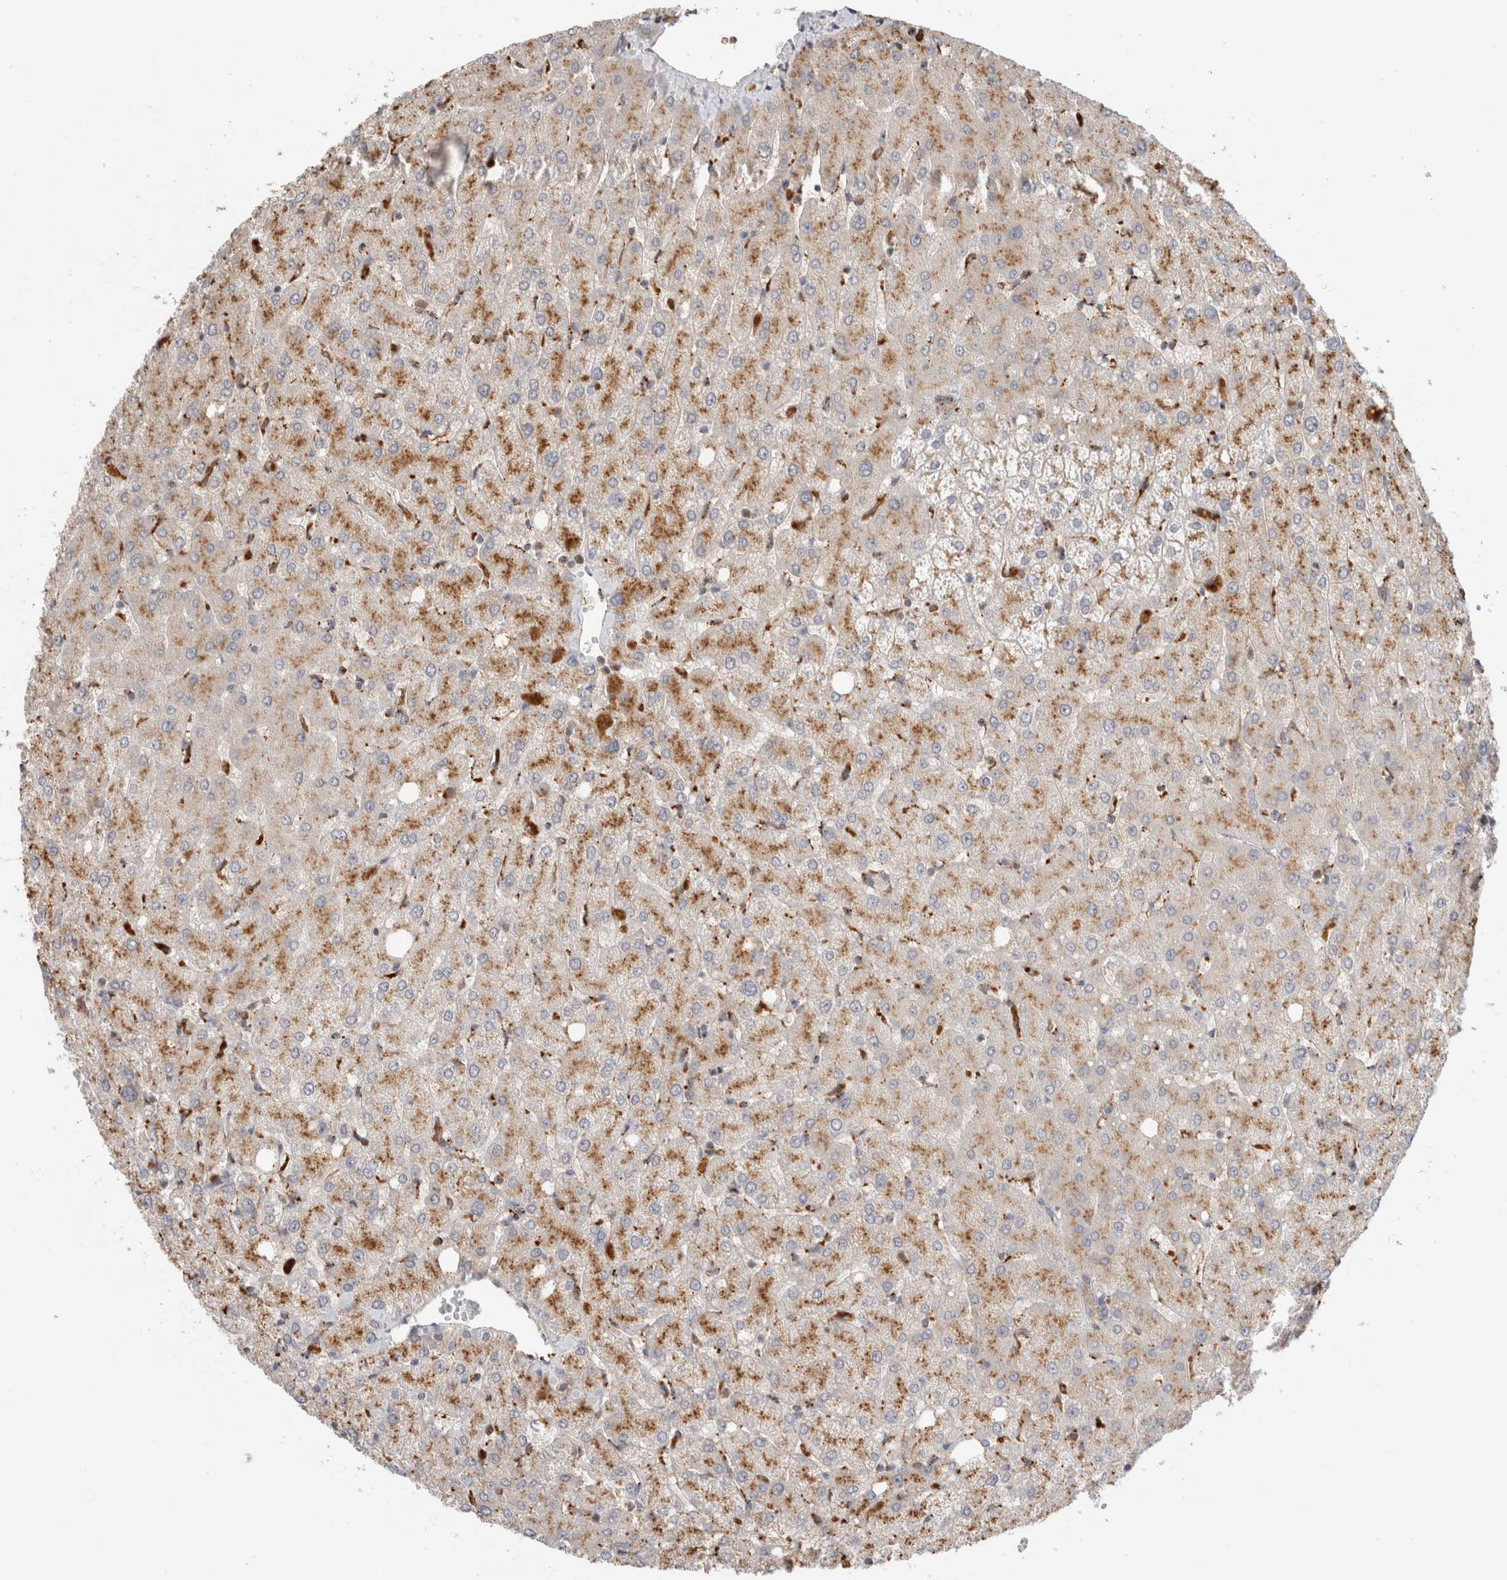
{"staining": {"intensity": "weak", "quantity": ">75%", "location": "cytoplasmic/membranous"}, "tissue": "liver", "cell_type": "Cholangiocytes", "image_type": "normal", "snomed": [{"axis": "morphology", "description": "Normal tissue, NOS"}, {"axis": "topography", "description": "Liver"}], "caption": "Liver stained with DAB immunohistochemistry (IHC) reveals low levels of weak cytoplasmic/membranous positivity in approximately >75% of cholangiocytes.", "gene": "GNS", "patient": {"sex": "female", "age": 54}}